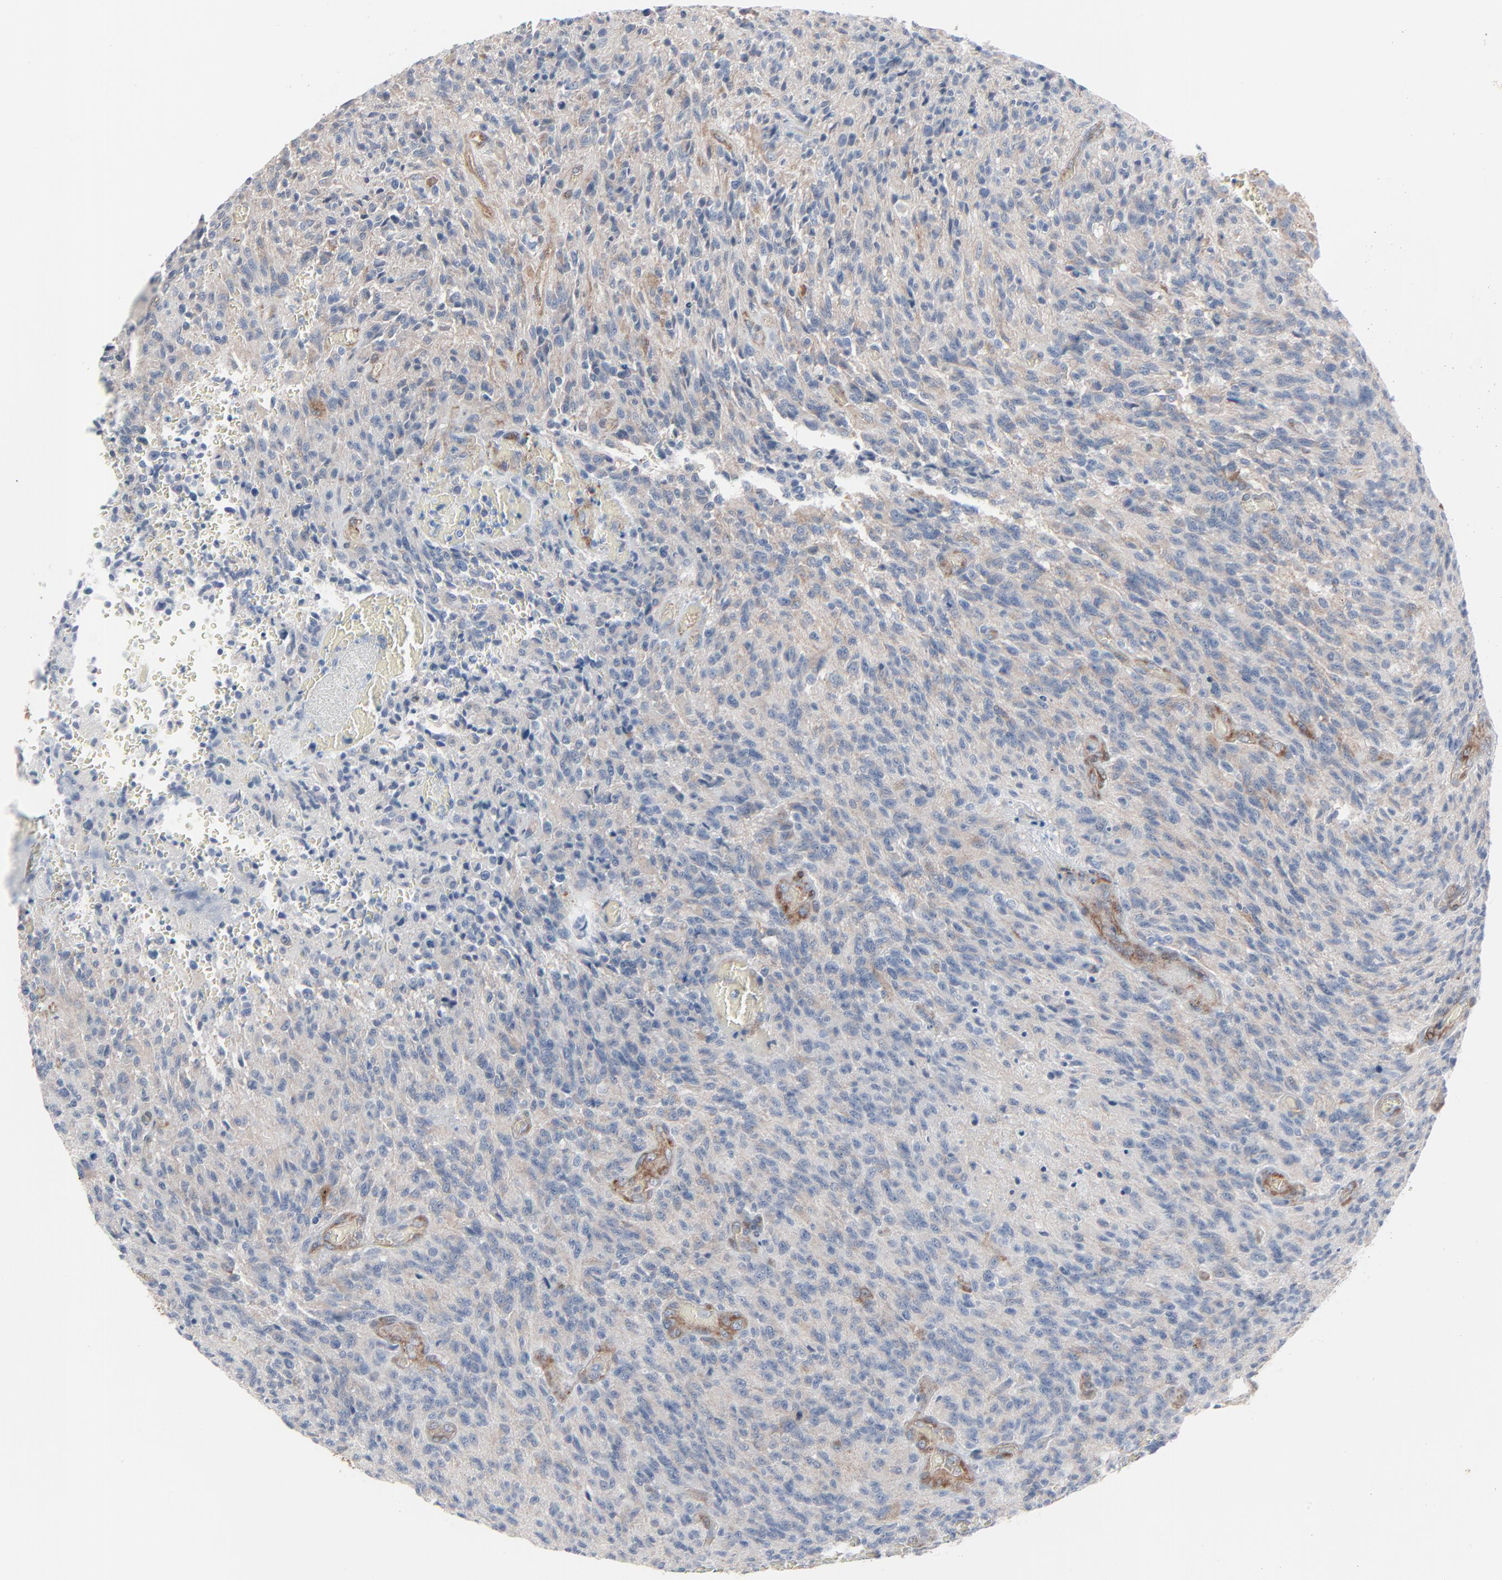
{"staining": {"intensity": "weak", "quantity": "<25%", "location": "cytoplasmic/membranous"}, "tissue": "glioma", "cell_type": "Tumor cells", "image_type": "cancer", "snomed": [{"axis": "morphology", "description": "Normal tissue, NOS"}, {"axis": "morphology", "description": "Glioma, malignant, High grade"}, {"axis": "topography", "description": "Cerebral cortex"}], "caption": "The micrograph shows no significant expression in tumor cells of glioma.", "gene": "OPTN", "patient": {"sex": "male", "age": 56}}